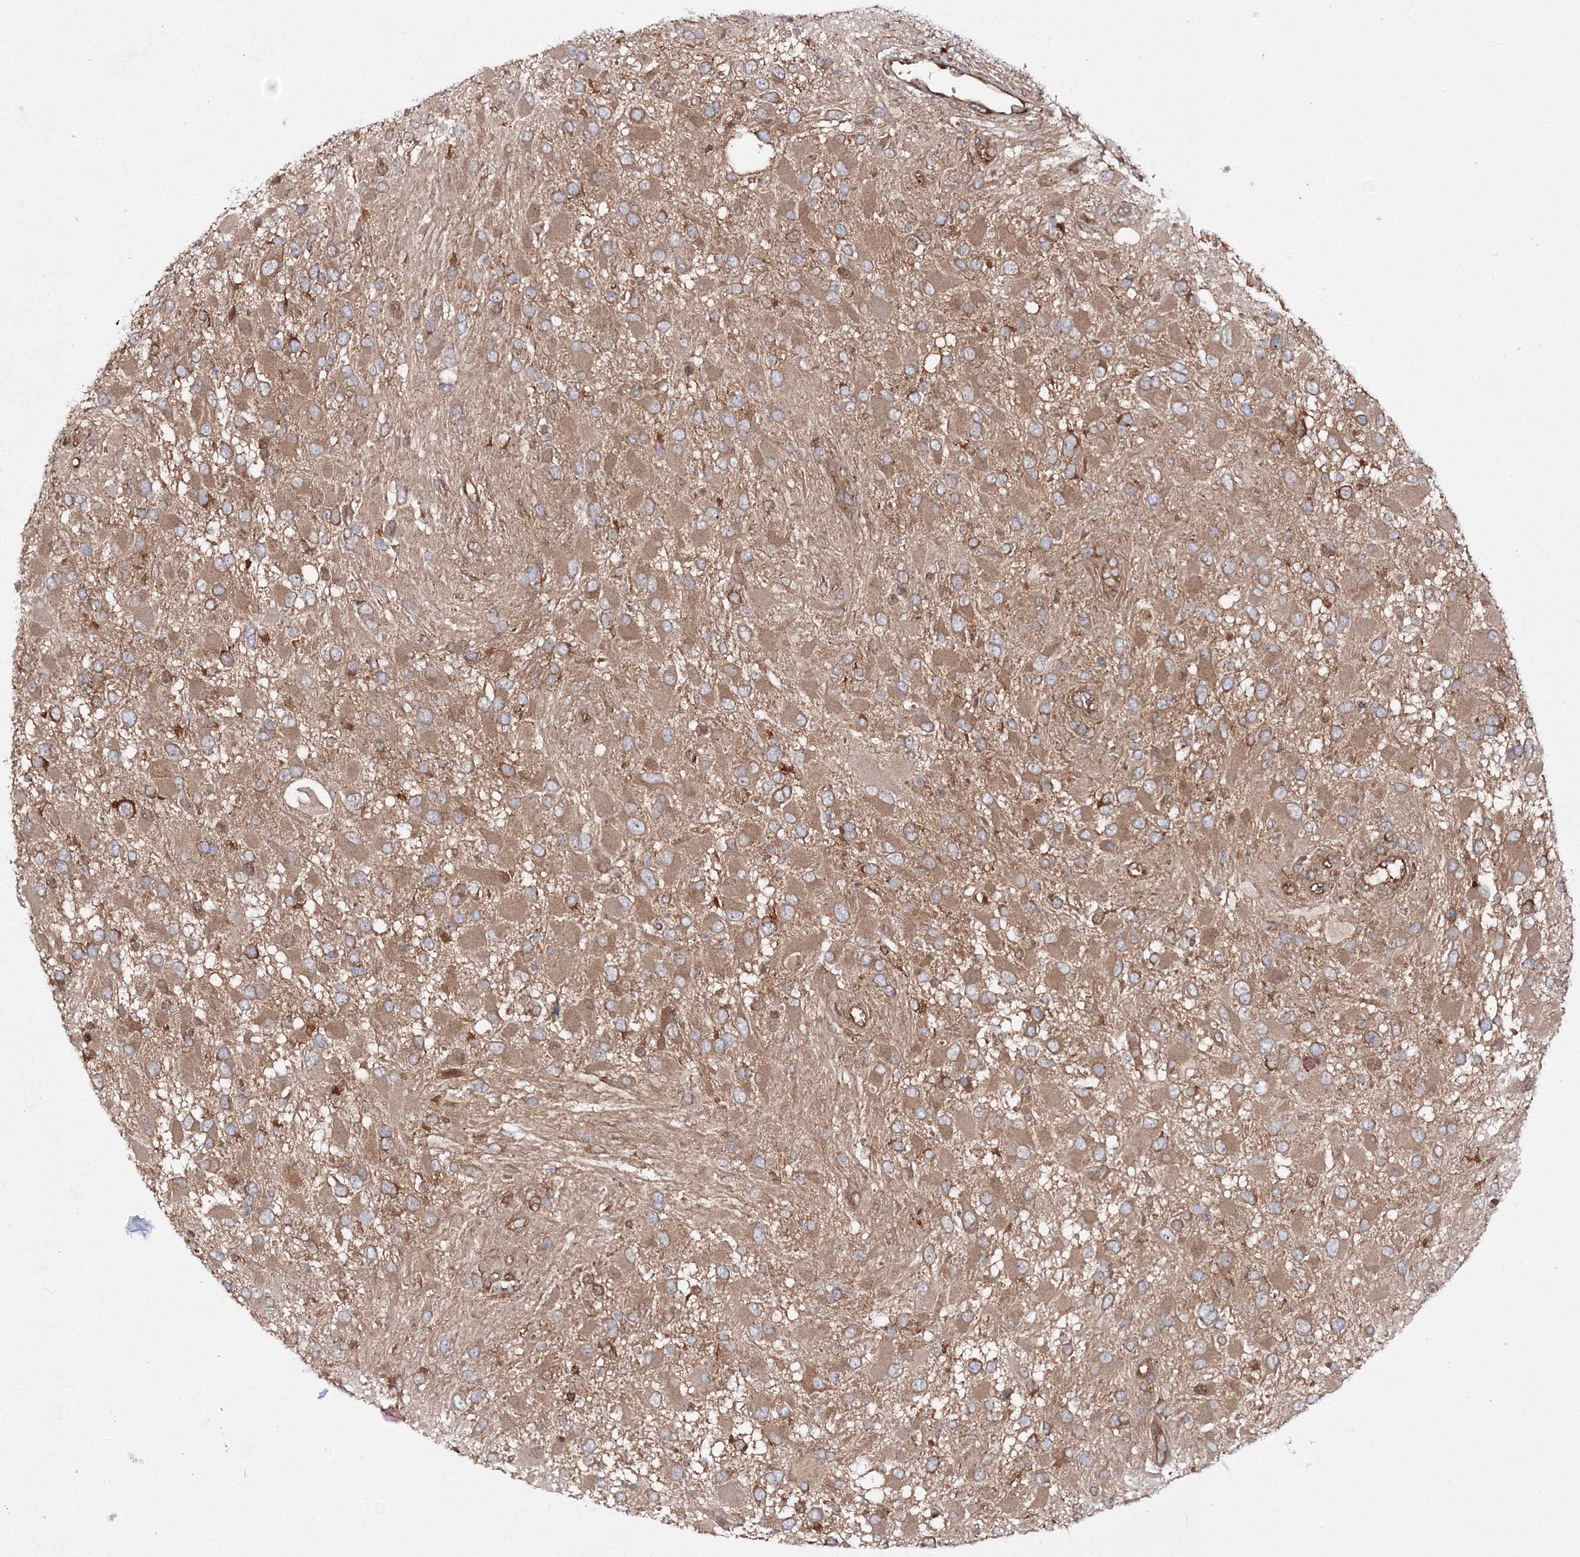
{"staining": {"intensity": "moderate", "quantity": ">75%", "location": "cytoplasmic/membranous"}, "tissue": "glioma", "cell_type": "Tumor cells", "image_type": "cancer", "snomed": [{"axis": "morphology", "description": "Glioma, malignant, High grade"}, {"axis": "topography", "description": "Brain"}], "caption": "Protein expression analysis of glioma shows moderate cytoplasmic/membranous positivity in approximately >75% of tumor cells.", "gene": "HARS1", "patient": {"sex": "male", "age": 53}}